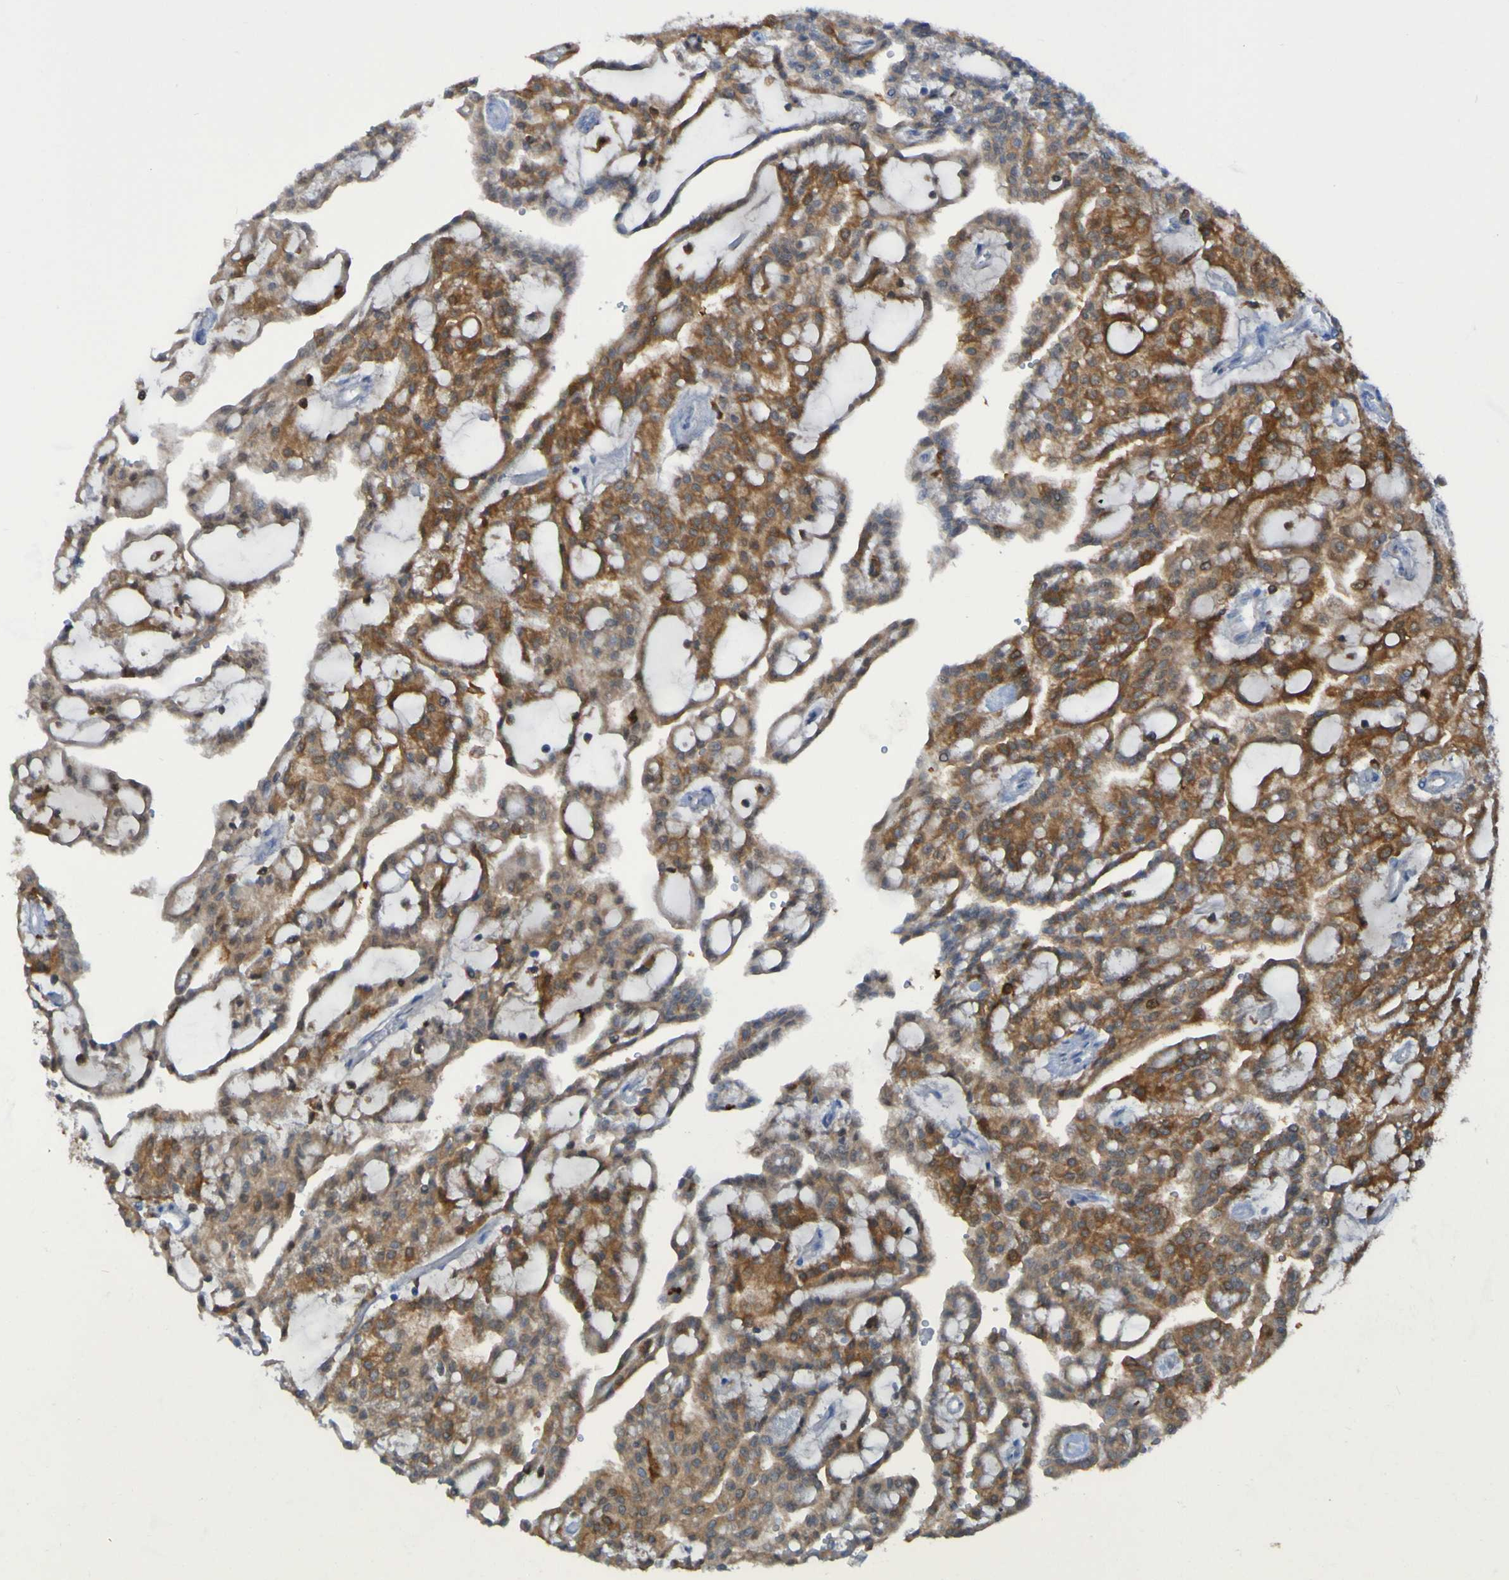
{"staining": {"intensity": "moderate", "quantity": ">75%", "location": "cytoplasmic/membranous"}, "tissue": "renal cancer", "cell_type": "Tumor cells", "image_type": "cancer", "snomed": [{"axis": "morphology", "description": "Adenocarcinoma, NOS"}, {"axis": "topography", "description": "Kidney"}], "caption": "Adenocarcinoma (renal) was stained to show a protein in brown. There is medium levels of moderate cytoplasmic/membranous staining in approximately >75% of tumor cells. (Stains: DAB (3,3'-diaminobenzidine) in brown, nuclei in blue, Microscopy: brightfield microscopy at high magnification).", "gene": "MPPE1", "patient": {"sex": "male", "age": 63}}